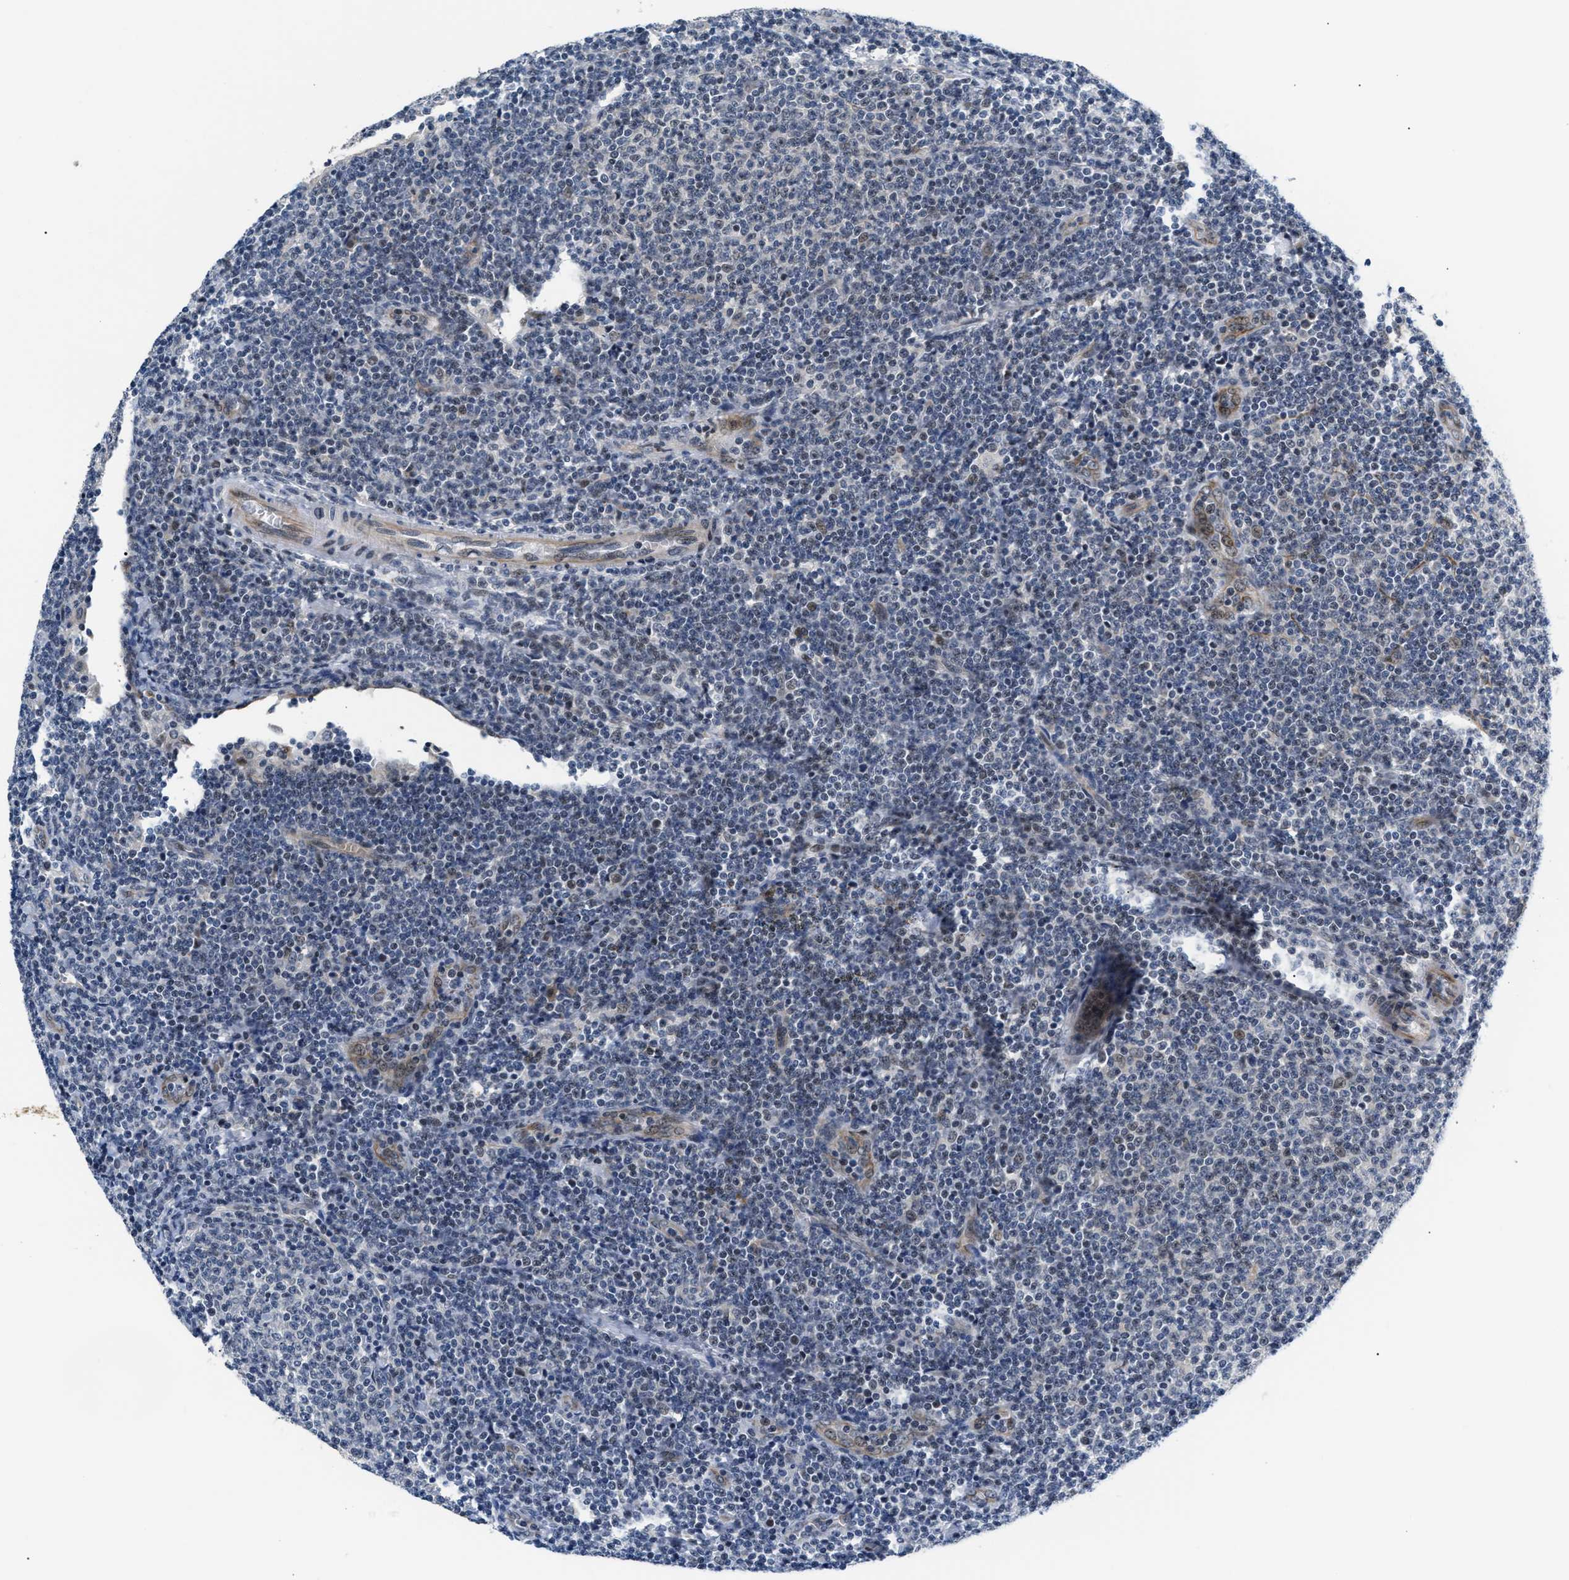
{"staining": {"intensity": "negative", "quantity": "none", "location": "none"}, "tissue": "lymphoma", "cell_type": "Tumor cells", "image_type": "cancer", "snomed": [{"axis": "morphology", "description": "Malignant lymphoma, non-Hodgkin's type, Low grade"}, {"axis": "topography", "description": "Lymph node"}], "caption": "Tumor cells are negative for protein expression in human low-grade malignant lymphoma, non-Hodgkin's type. The staining is performed using DAB brown chromogen with nuclei counter-stained in using hematoxylin.", "gene": "PPM1H", "patient": {"sex": "male", "age": 66}}